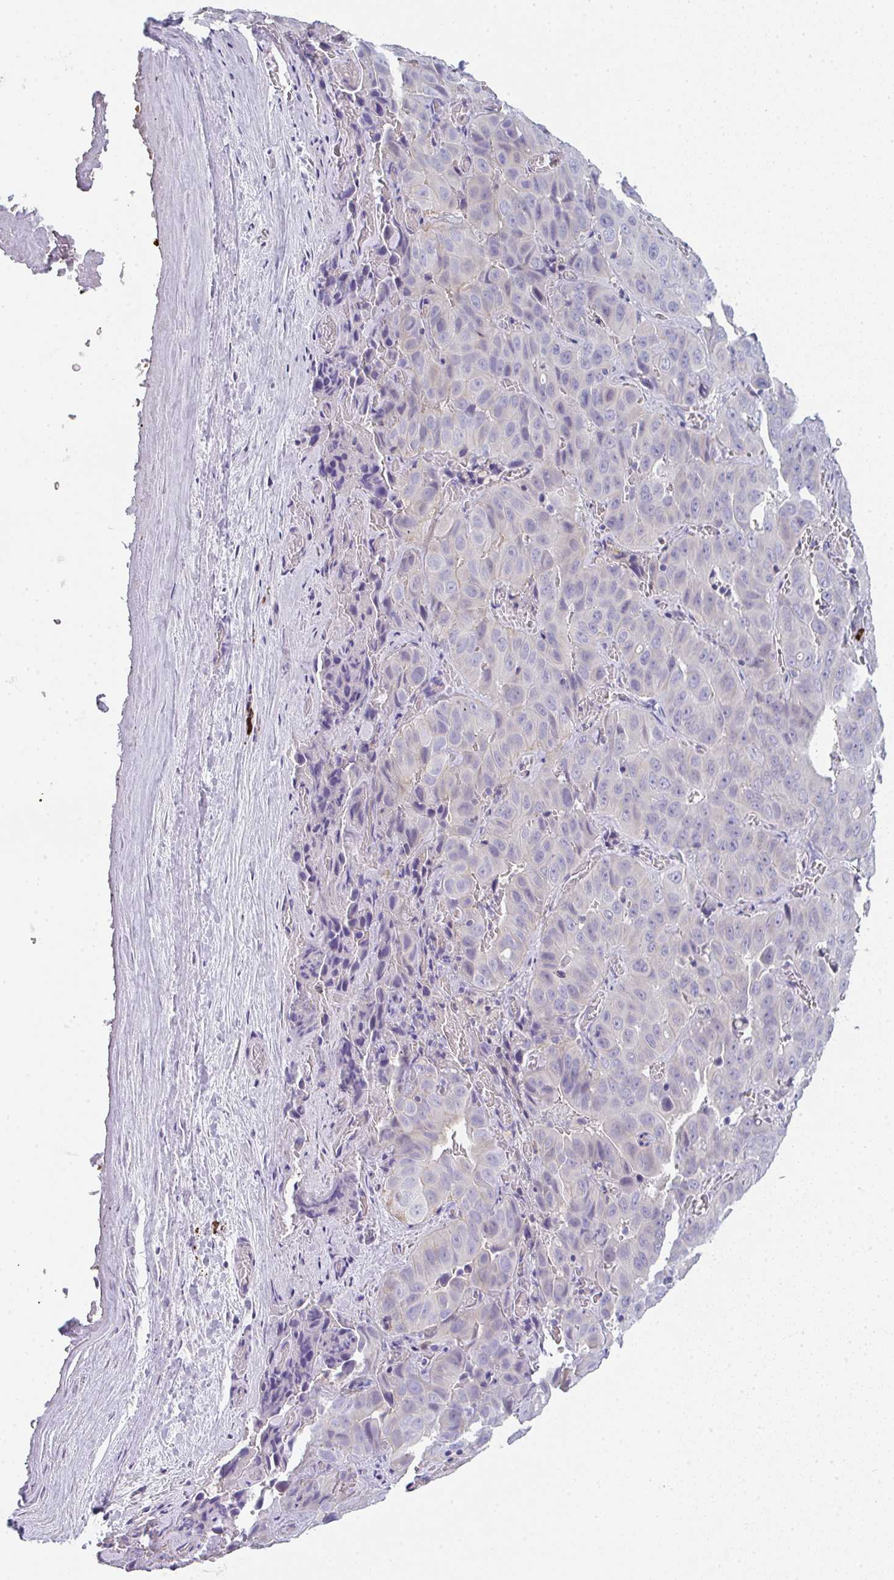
{"staining": {"intensity": "negative", "quantity": "none", "location": "none"}, "tissue": "liver cancer", "cell_type": "Tumor cells", "image_type": "cancer", "snomed": [{"axis": "morphology", "description": "Cholangiocarcinoma"}, {"axis": "topography", "description": "Liver"}], "caption": "This is a photomicrograph of immunohistochemistry (IHC) staining of cholangiocarcinoma (liver), which shows no expression in tumor cells.", "gene": "CACNA1S", "patient": {"sex": "female", "age": 52}}